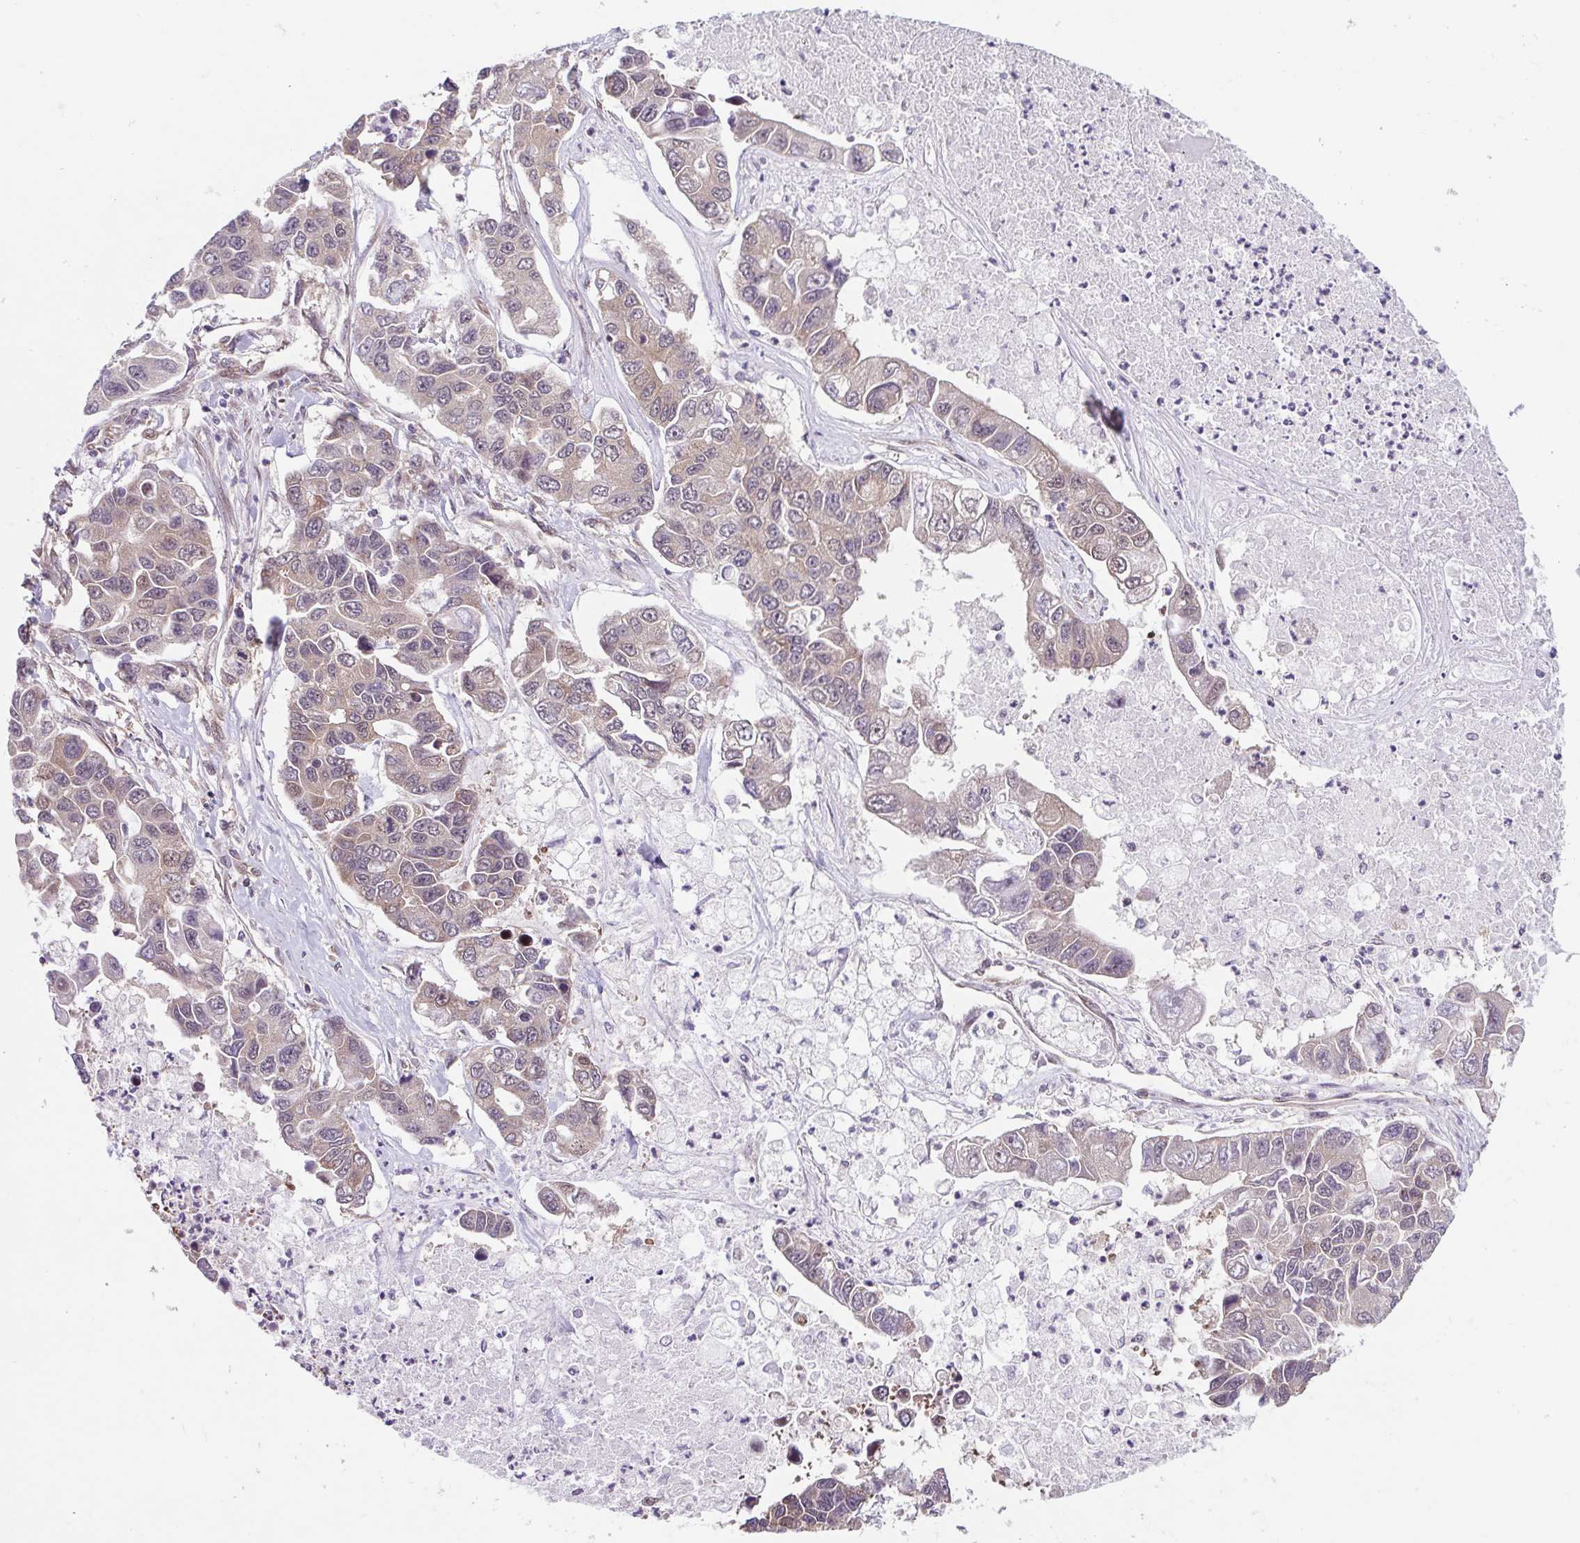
{"staining": {"intensity": "weak", "quantity": "25%-75%", "location": "cytoplasmic/membranous,nuclear"}, "tissue": "lung cancer", "cell_type": "Tumor cells", "image_type": "cancer", "snomed": [{"axis": "morphology", "description": "Adenocarcinoma, NOS"}, {"axis": "topography", "description": "Bronchus"}, {"axis": "topography", "description": "Lung"}], "caption": "Tumor cells reveal low levels of weak cytoplasmic/membranous and nuclear staining in approximately 25%-75% of cells in human lung cancer (adenocarcinoma).", "gene": "HFE", "patient": {"sex": "female", "age": 51}}